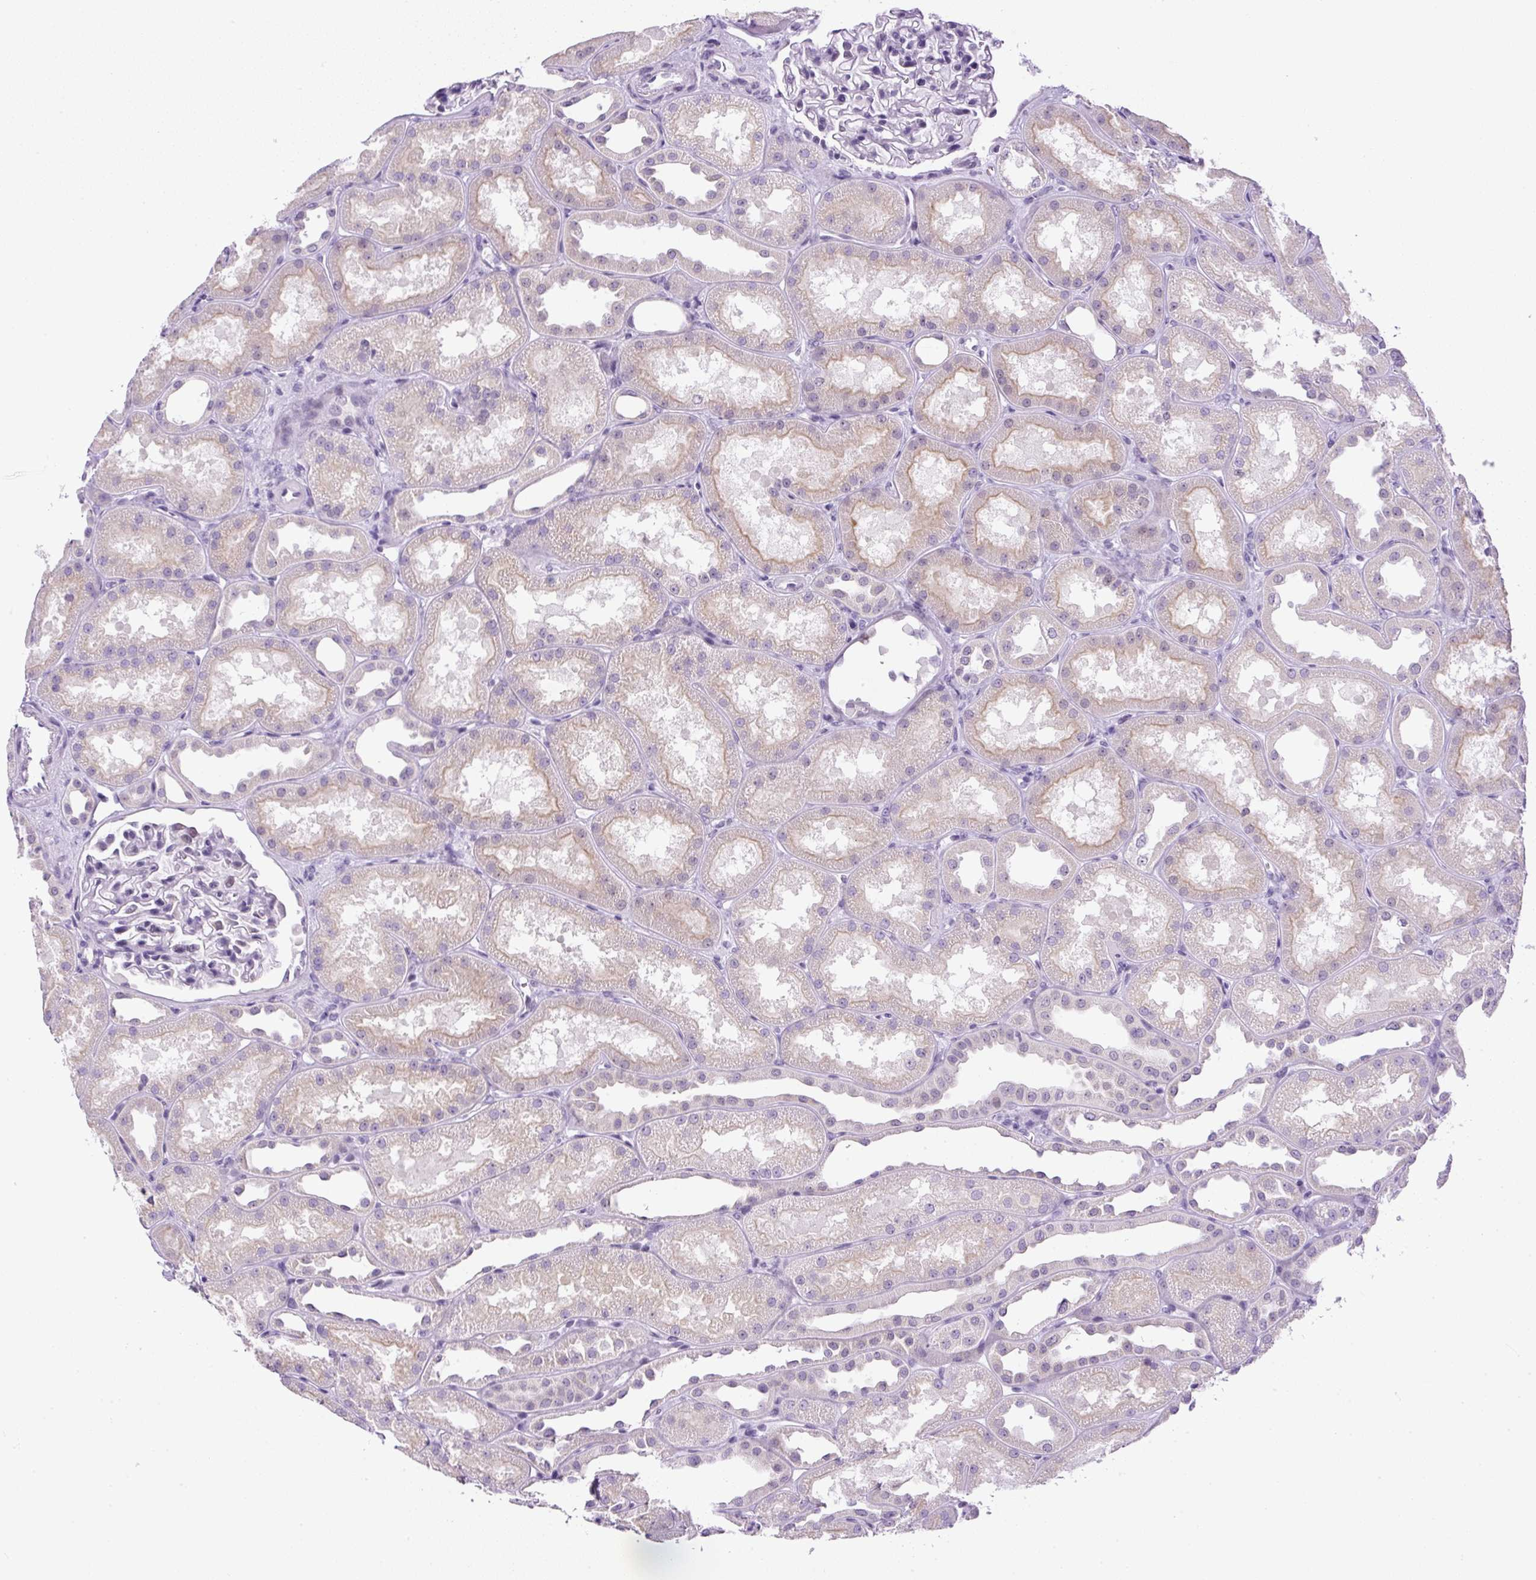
{"staining": {"intensity": "negative", "quantity": "none", "location": "none"}, "tissue": "kidney", "cell_type": "Cells in glomeruli", "image_type": "normal", "snomed": [{"axis": "morphology", "description": "Normal tissue, NOS"}, {"axis": "topography", "description": "Kidney"}], "caption": "Immunohistochemical staining of normal human kidney reveals no significant expression in cells in glomeruli.", "gene": "RHBDD2", "patient": {"sex": "male", "age": 61}}